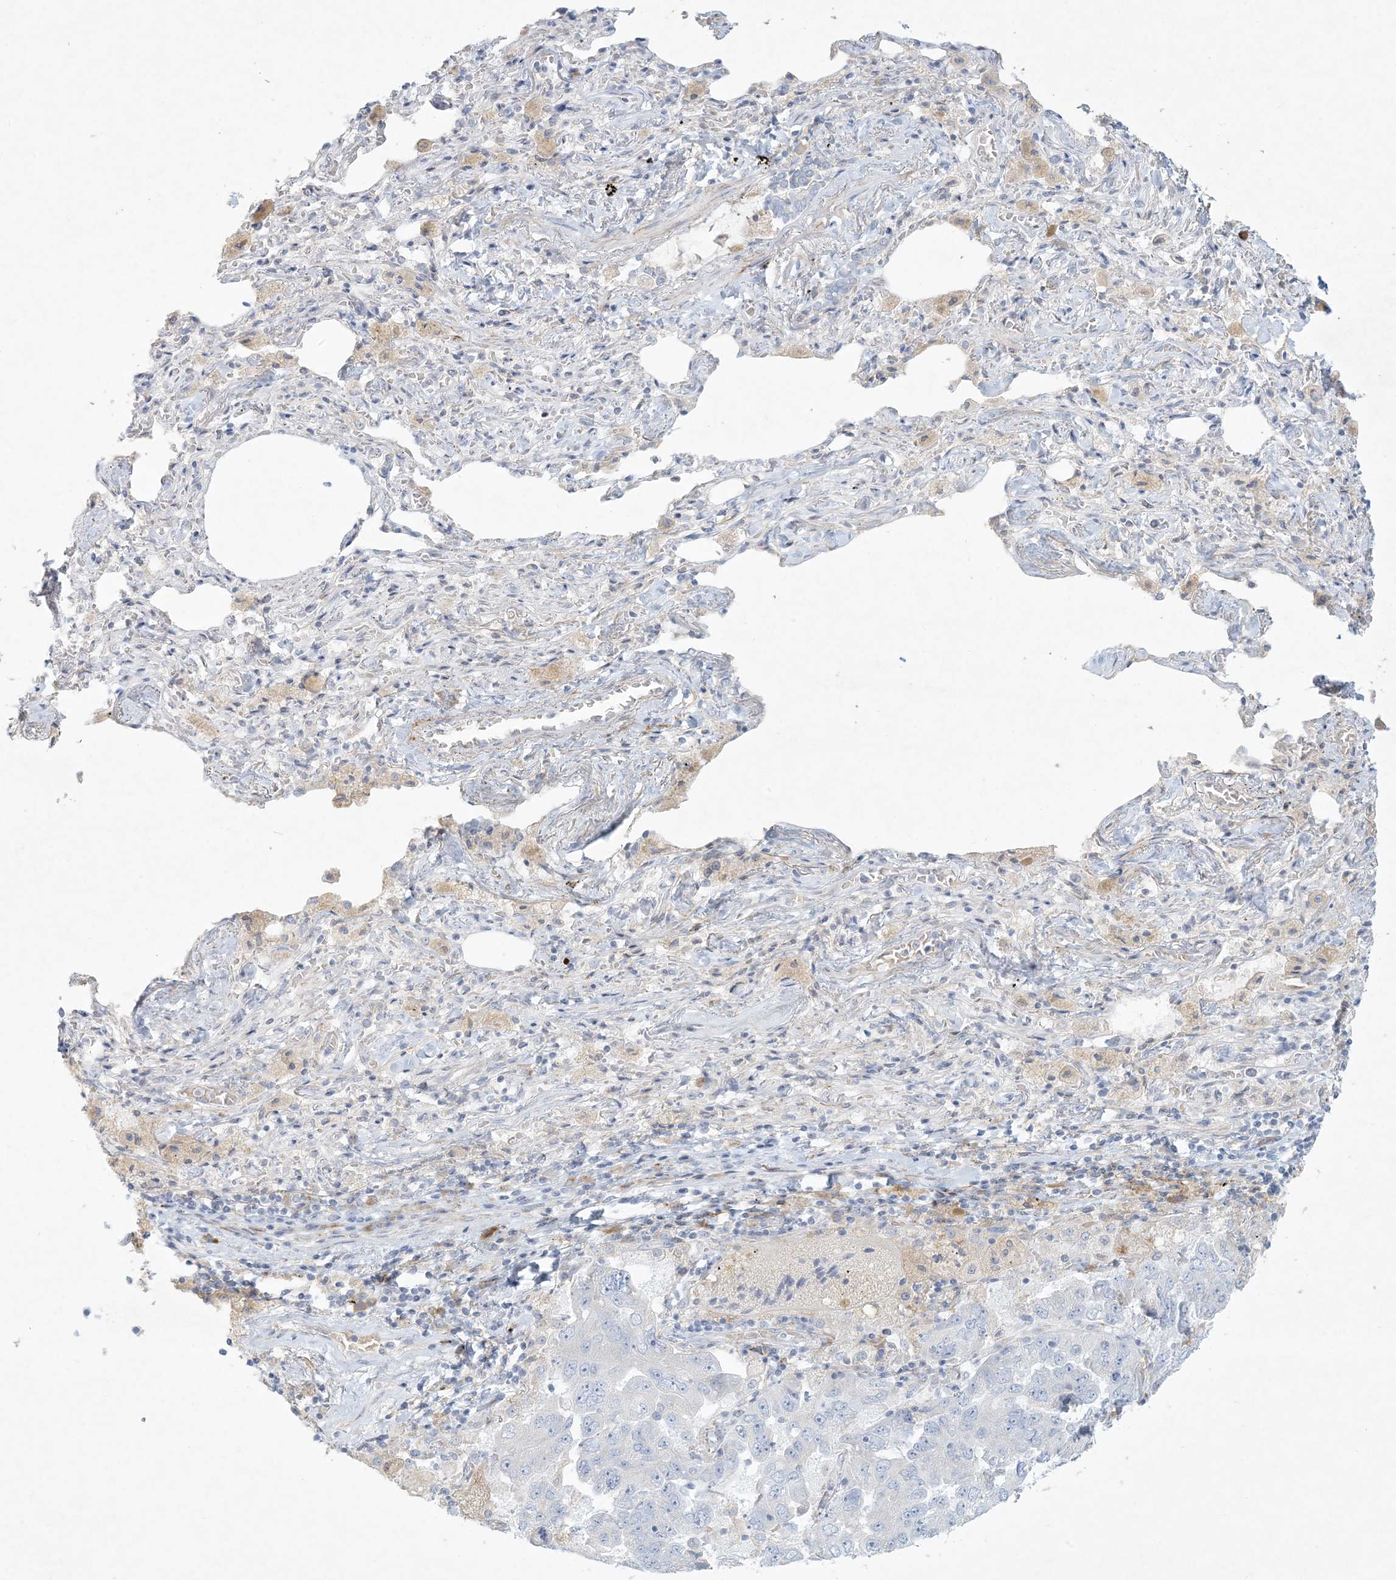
{"staining": {"intensity": "negative", "quantity": "none", "location": "none"}, "tissue": "lung cancer", "cell_type": "Tumor cells", "image_type": "cancer", "snomed": [{"axis": "morphology", "description": "Adenocarcinoma, NOS"}, {"axis": "topography", "description": "Lung"}], "caption": "IHC of human adenocarcinoma (lung) reveals no staining in tumor cells. Nuclei are stained in blue.", "gene": "ZNF385D", "patient": {"sex": "female", "age": 51}}